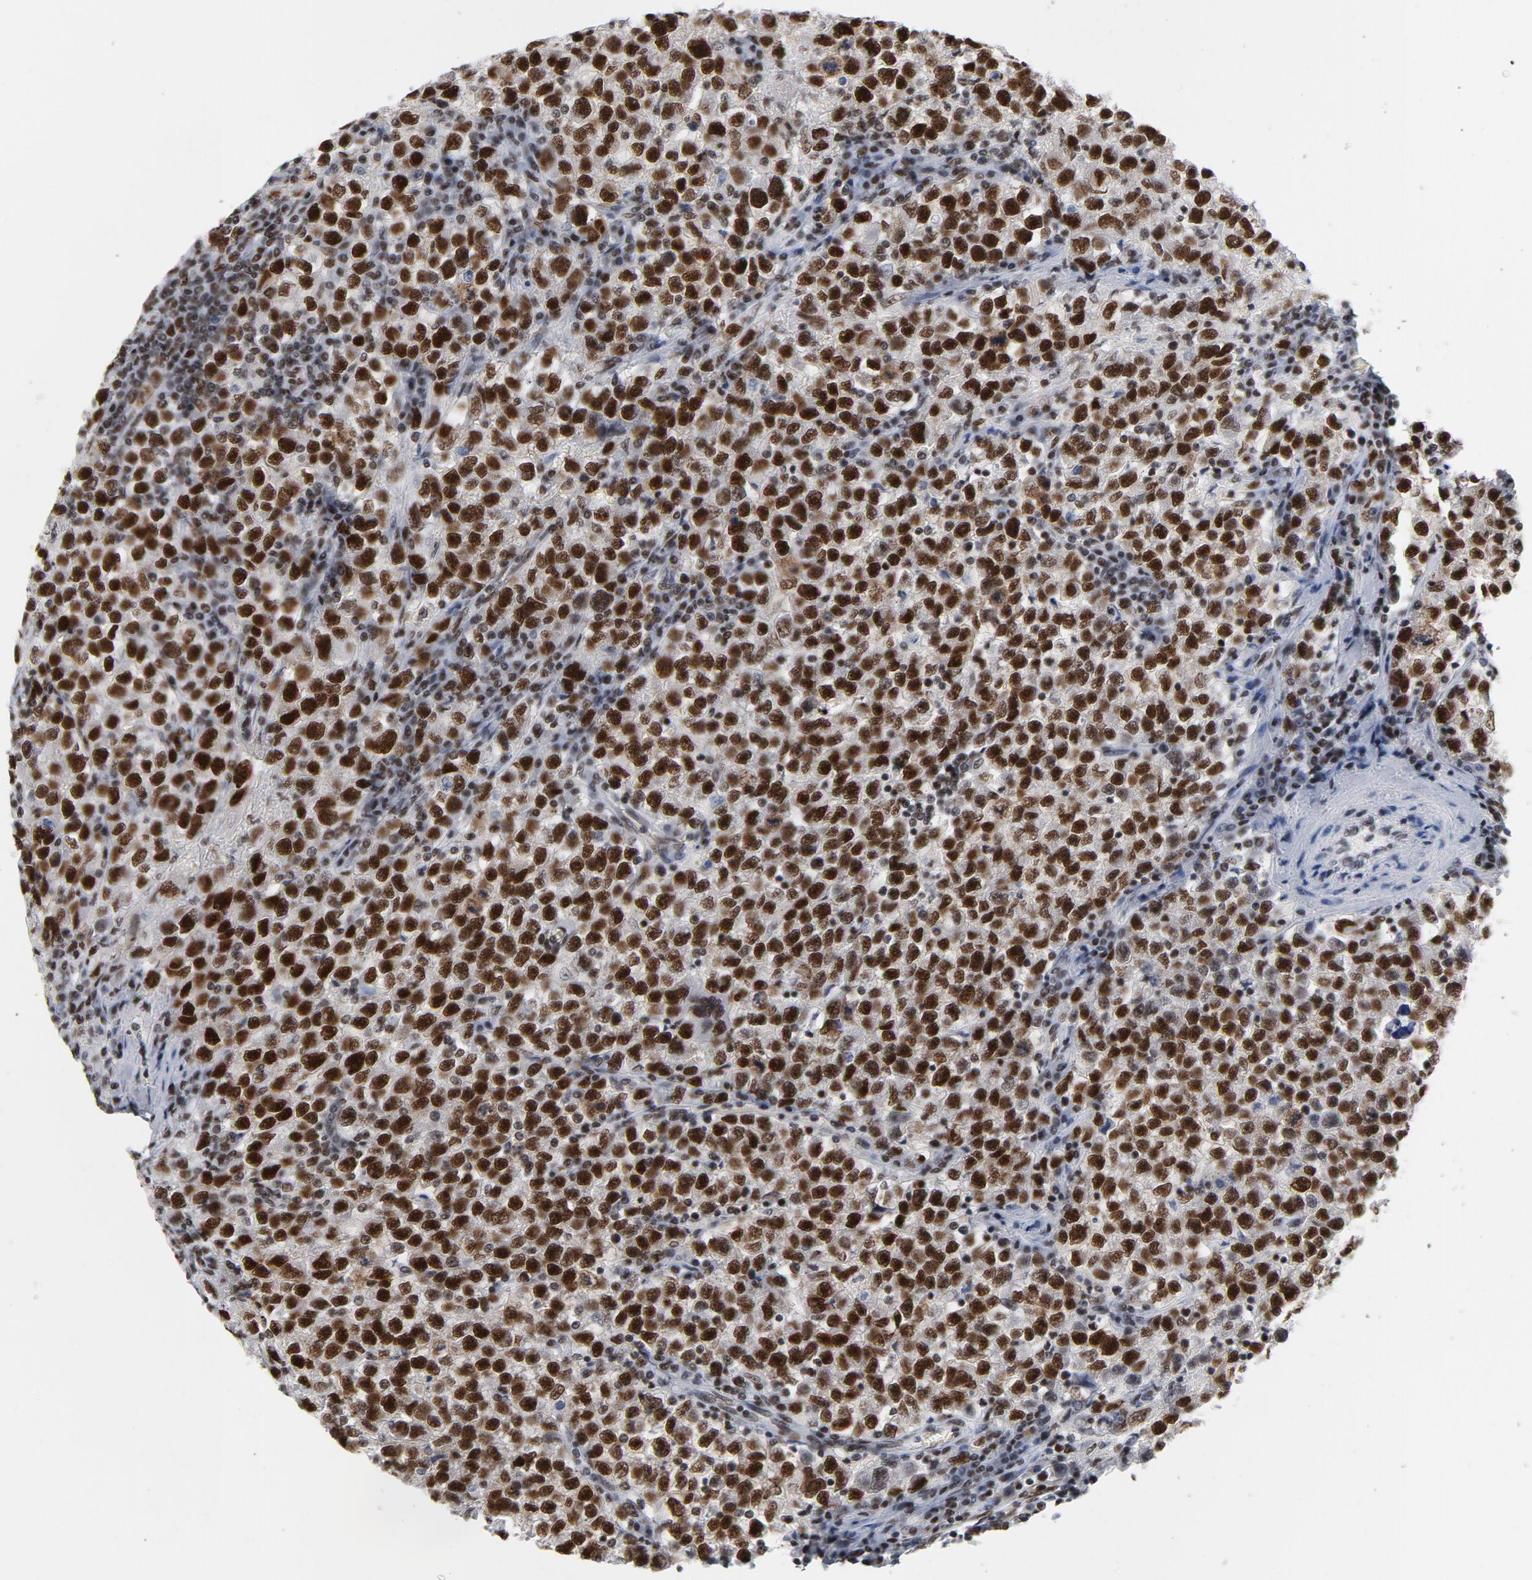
{"staining": {"intensity": "strong", "quantity": ">75%", "location": "nuclear"}, "tissue": "testis cancer", "cell_type": "Tumor cells", "image_type": "cancer", "snomed": [{"axis": "morphology", "description": "Seminoma, NOS"}, {"axis": "topography", "description": "Testis"}], "caption": "Protein staining by IHC exhibits strong nuclear expression in about >75% of tumor cells in seminoma (testis).", "gene": "CSTF2", "patient": {"sex": "male", "age": 22}}